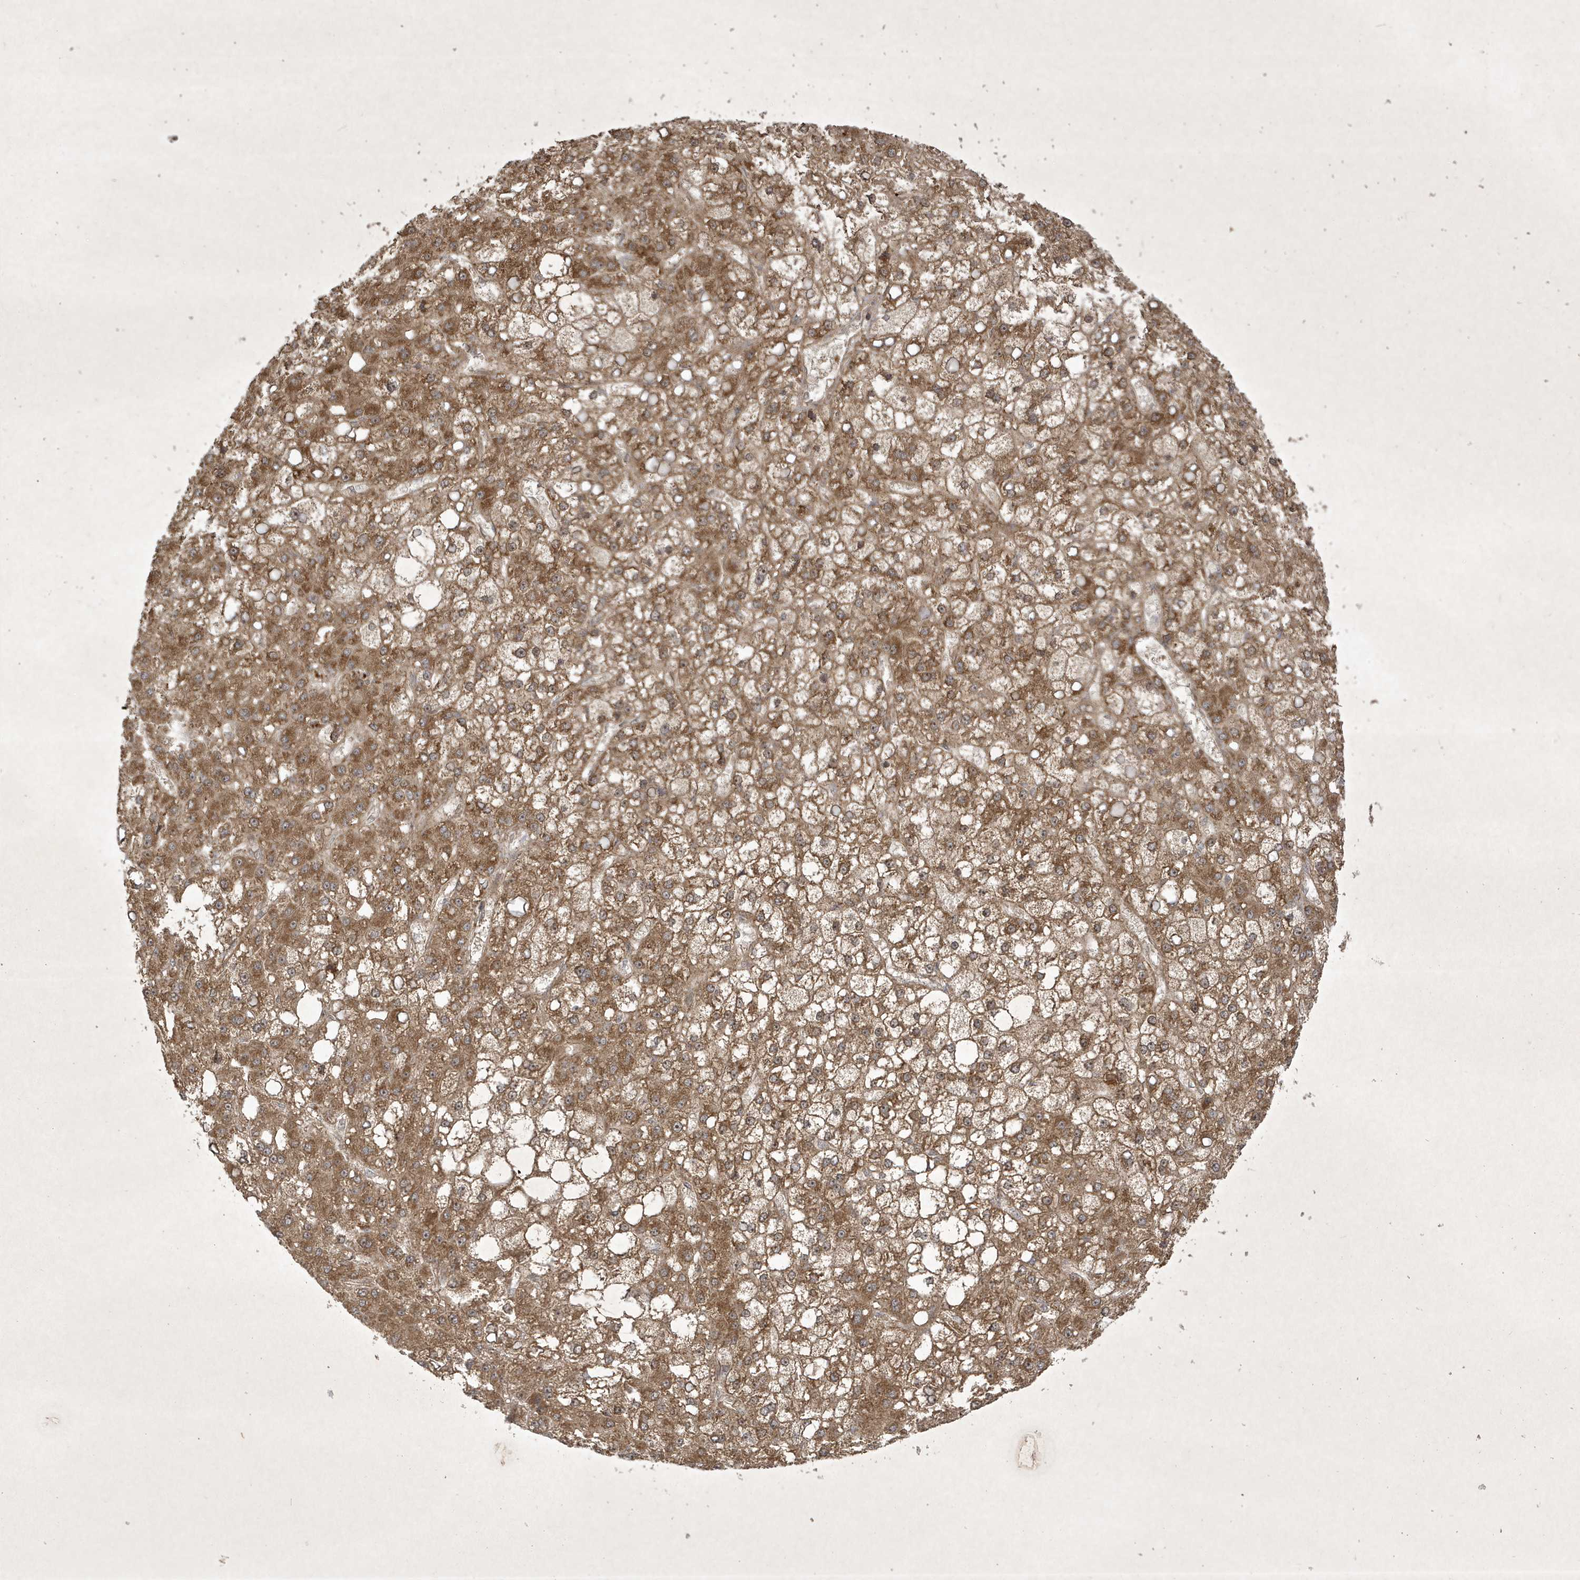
{"staining": {"intensity": "weak", "quantity": ">75%", "location": "cytoplasmic/membranous"}, "tissue": "liver cancer", "cell_type": "Tumor cells", "image_type": "cancer", "snomed": [{"axis": "morphology", "description": "Carcinoma, Hepatocellular, NOS"}, {"axis": "topography", "description": "Liver"}], "caption": "Hepatocellular carcinoma (liver) stained with DAB IHC demonstrates low levels of weak cytoplasmic/membranous positivity in about >75% of tumor cells.", "gene": "FAM83C", "patient": {"sex": "male", "age": 67}}